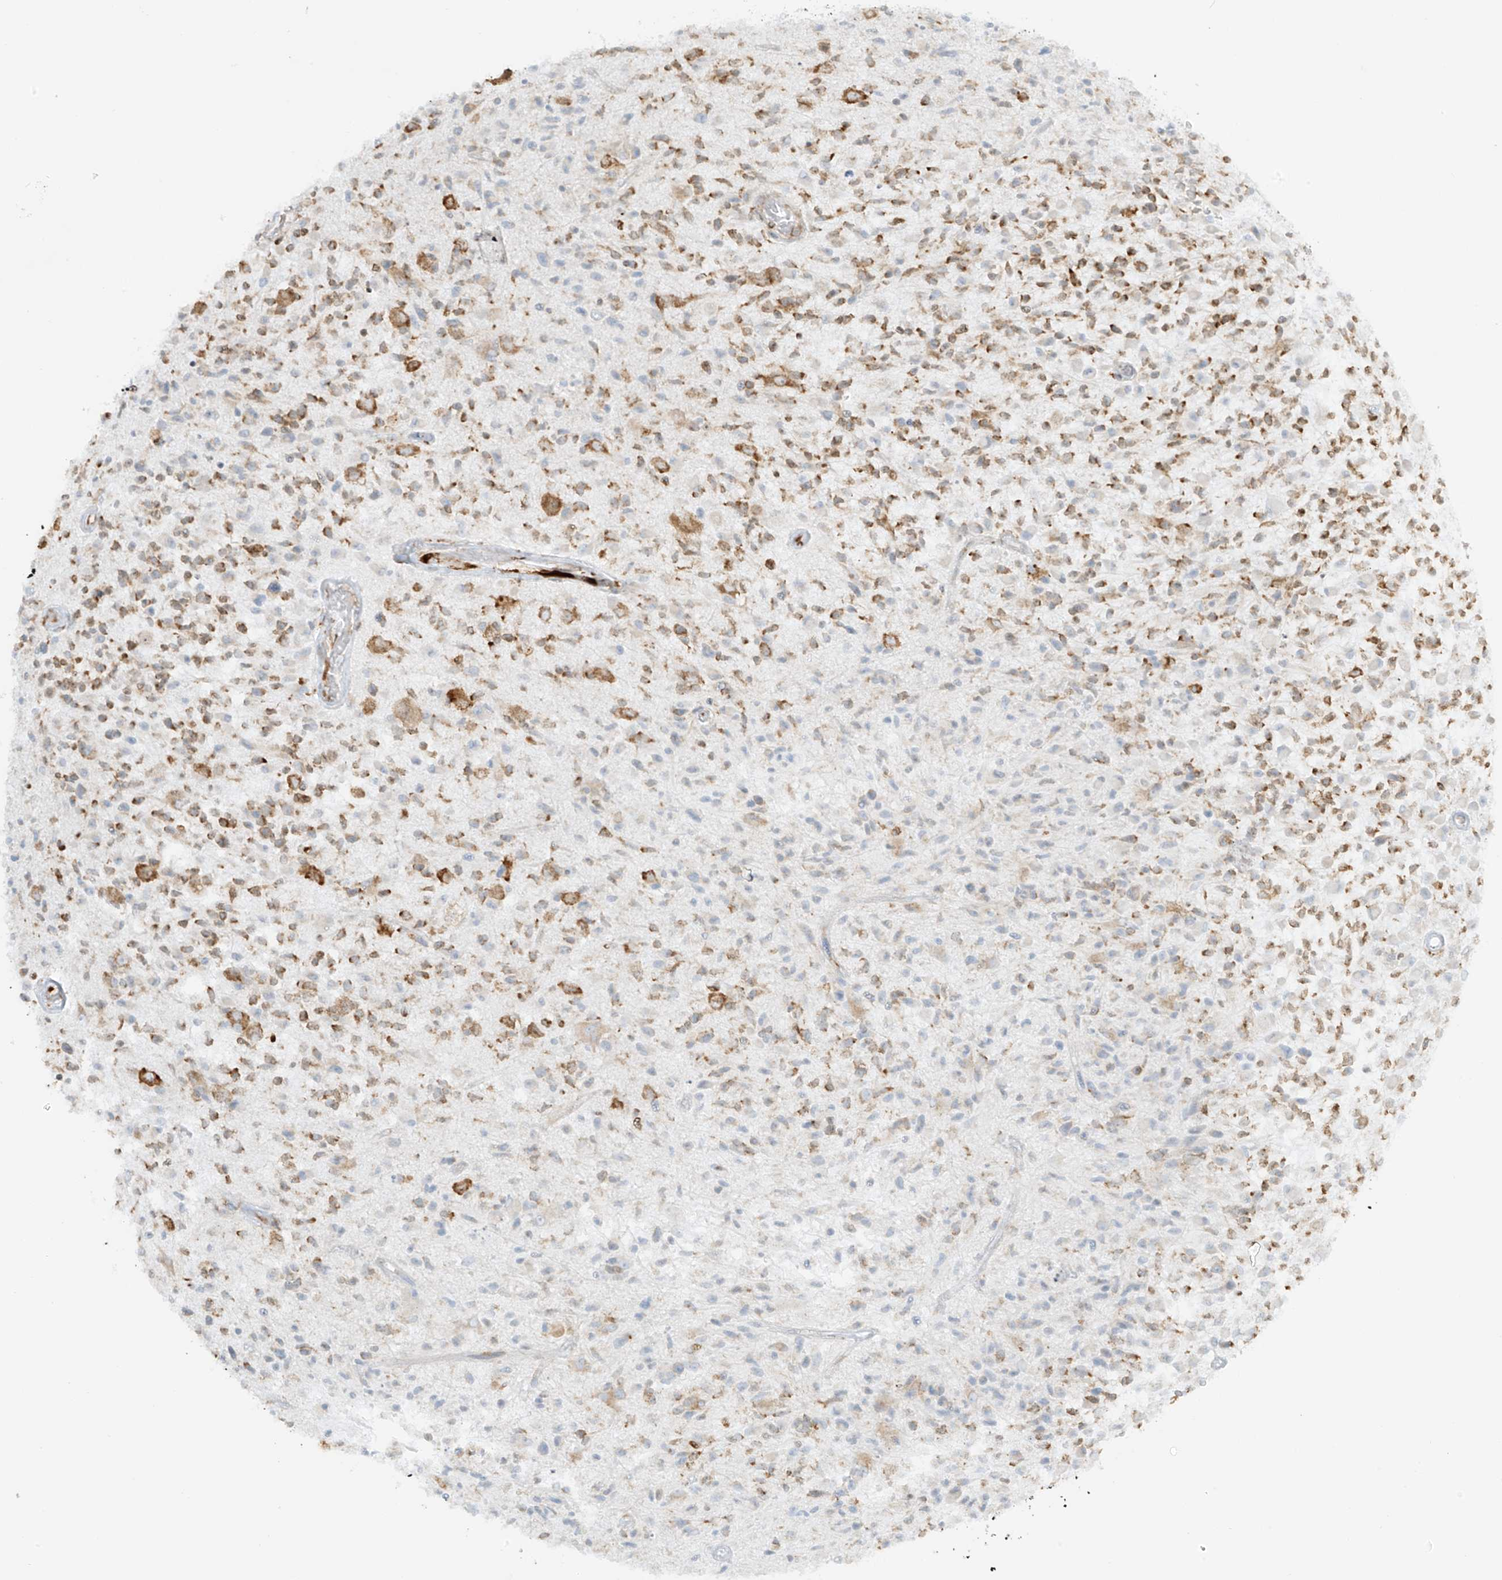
{"staining": {"intensity": "moderate", "quantity": "25%-75%", "location": "cytoplasmic/membranous"}, "tissue": "glioma", "cell_type": "Tumor cells", "image_type": "cancer", "snomed": [{"axis": "morphology", "description": "Glioma, malignant, High grade"}, {"axis": "morphology", "description": "Glioblastoma, NOS"}, {"axis": "topography", "description": "Brain"}], "caption": "Malignant high-grade glioma stained with immunohistochemistry (IHC) shows moderate cytoplasmic/membranous staining in approximately 25%-75% of tumor cells.", "gene": "LRRC59", "patient": {"sex": "male", "age": 60}}